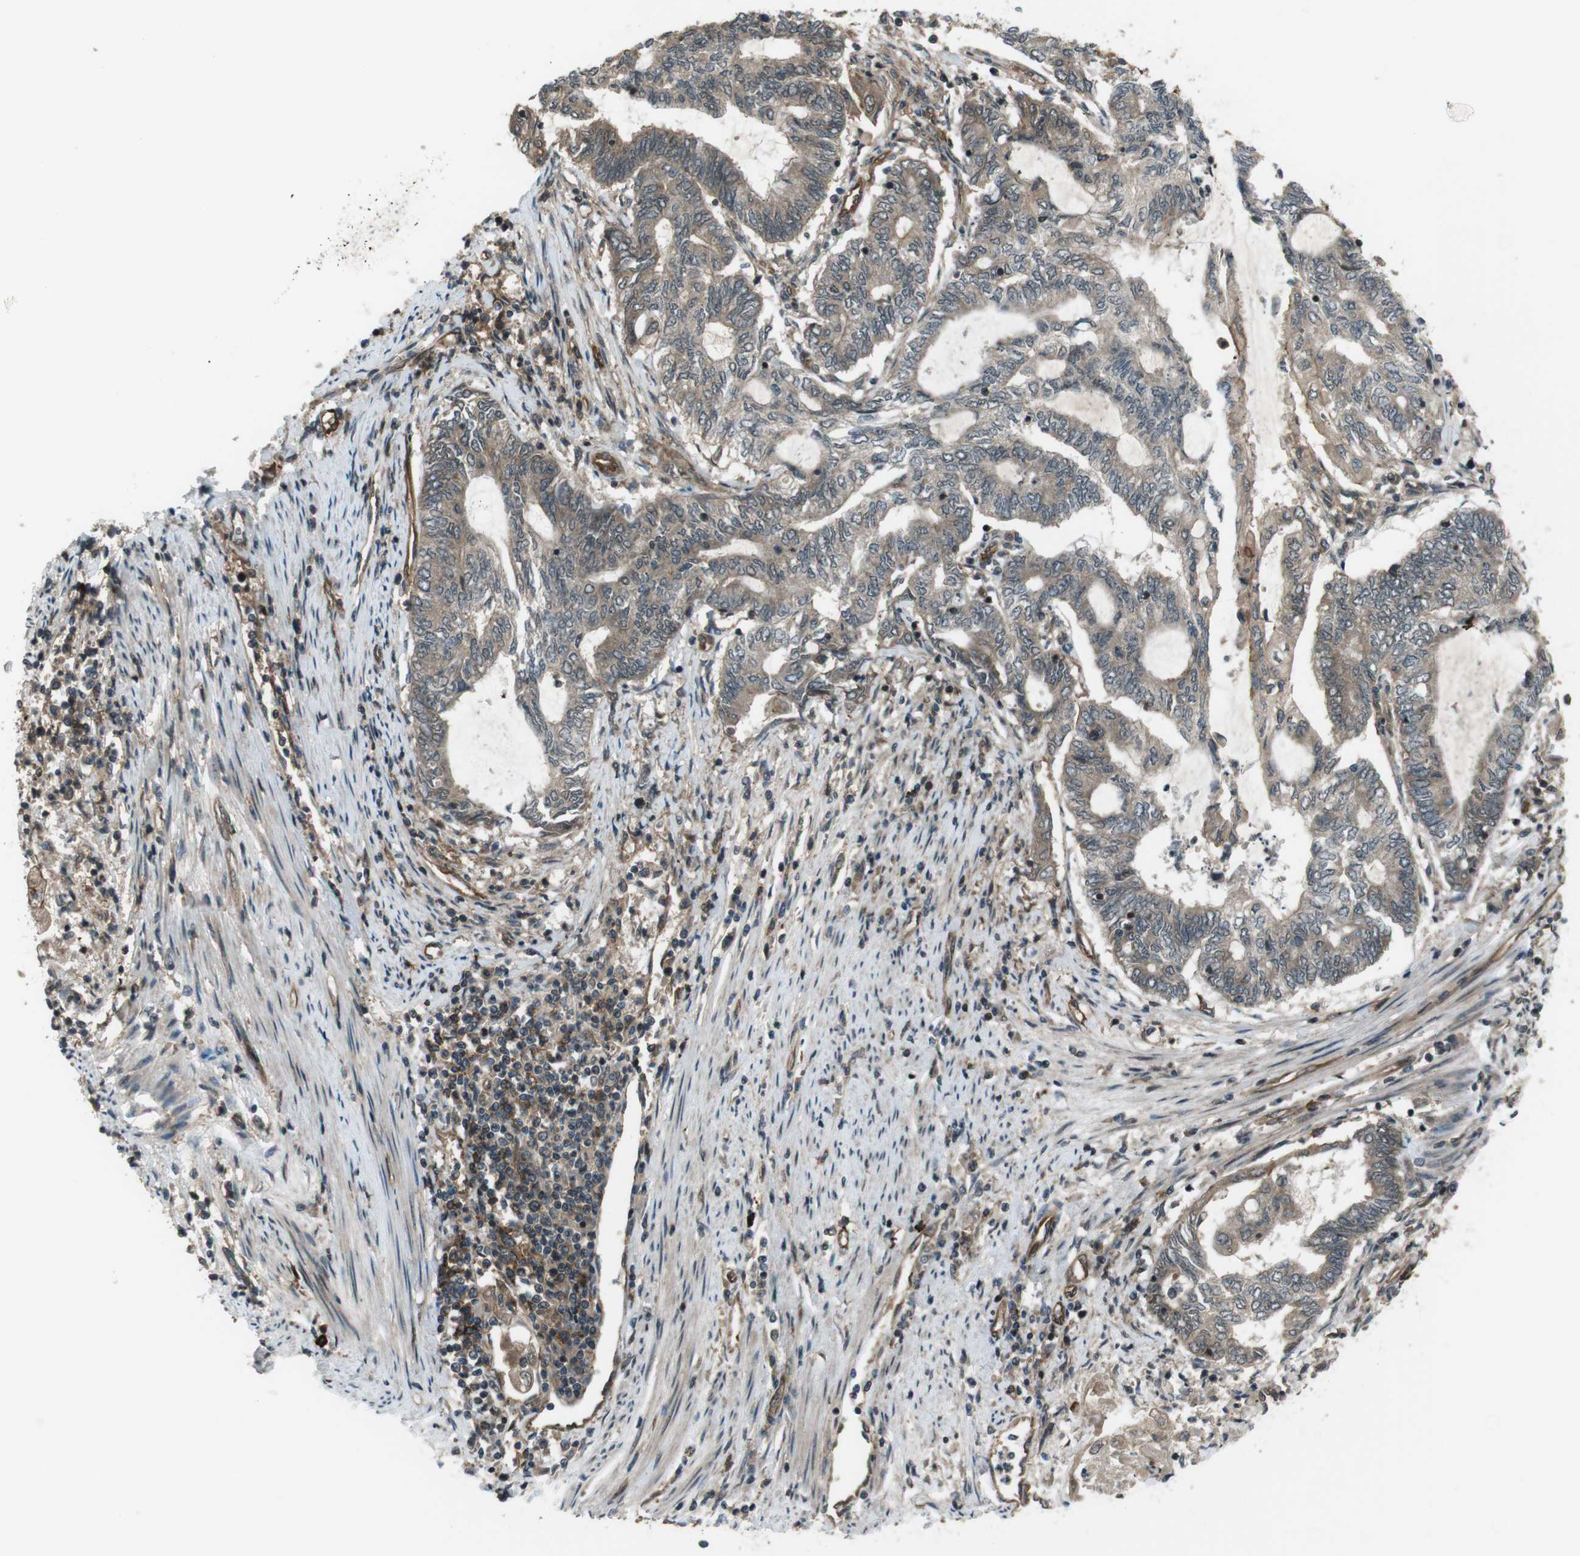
{"staining": {"intensity": "weak", "quantity": ">75%", "location": "cytoplasmic/membranous"}, "tissue": "endometrial cancer", "cell_type": "Tumor cells", "image_type": "cancer", "snomed": [{"axis": "morphology", "description": "Adenocarcinoma, NOS"}, {"axis": "topography", "description": "Uterus"}, {"axis": "topography", "description": "Endometrium"}], "caption": "Immunohistochemical staining of endometrial adenocarcinoma shows low levels of weak cytoplasmic/membranous positivity in about >75% of tumor cells.", "gene": "TIAM2", "patient": {"sex": "female", "age": 70}}